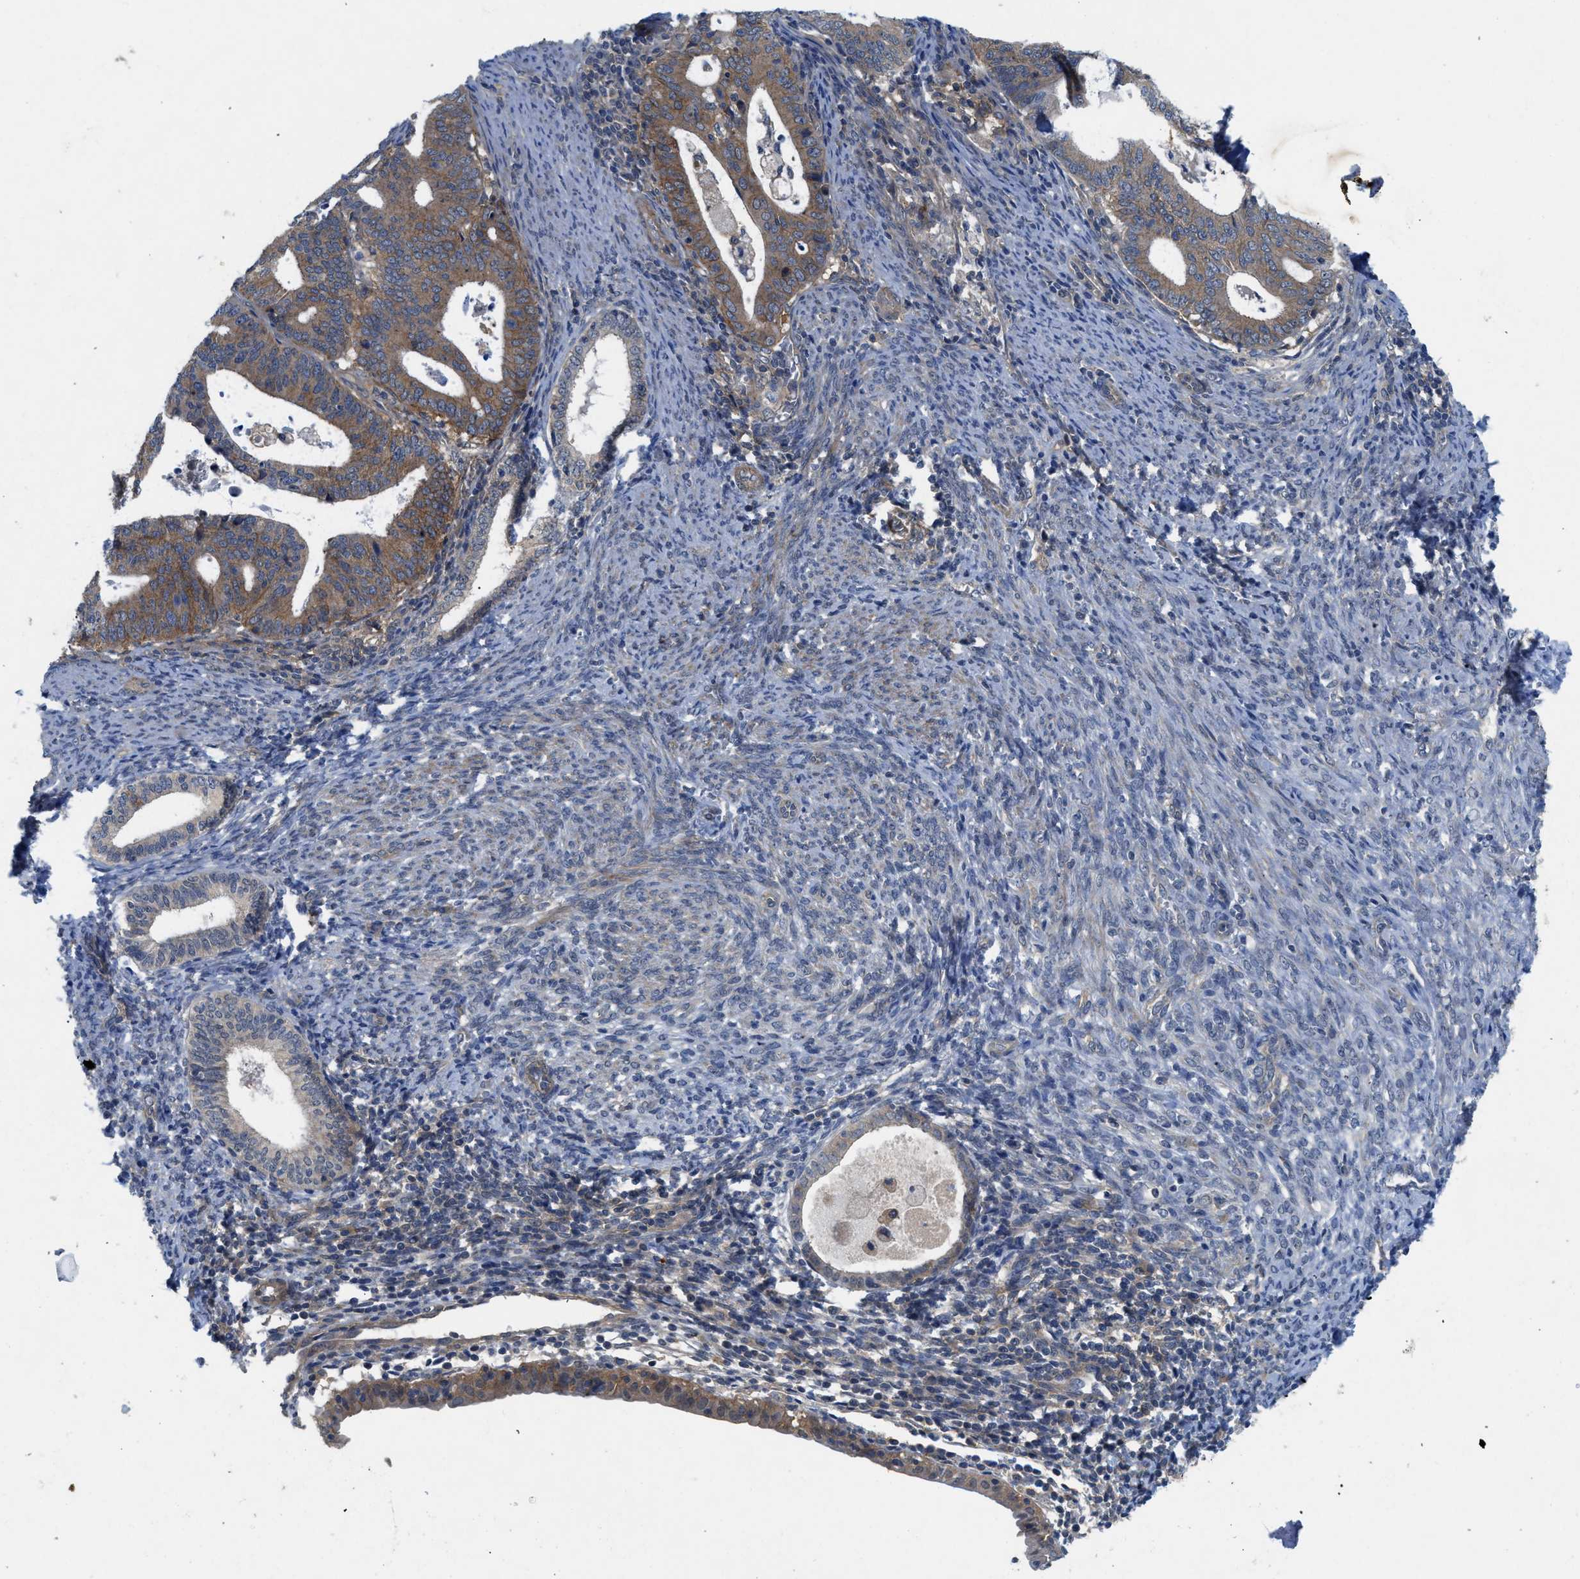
{"staining": {"intensity": "moderate", "quantity": ">75%", "location": "cytoplasmic/membranous"}, "tissue": "endometrial cancer", "cell_type": "Tumor cells", "image_type": "cancer", "snomed": [{"axis": "morphology", "description": "Adenocarcinoma, NOS"}, {"axis": "topography", "description": "Uterus"}], "caption": "Adenocarcinoma (endometrial) was stained to show a protein in brown. There is medium levels of moderate cytoplasmic/membranous expression in approximately >75% of tumor cells.", "gene": "PANX1", "patient": {"sex": "female", "age": 83}}